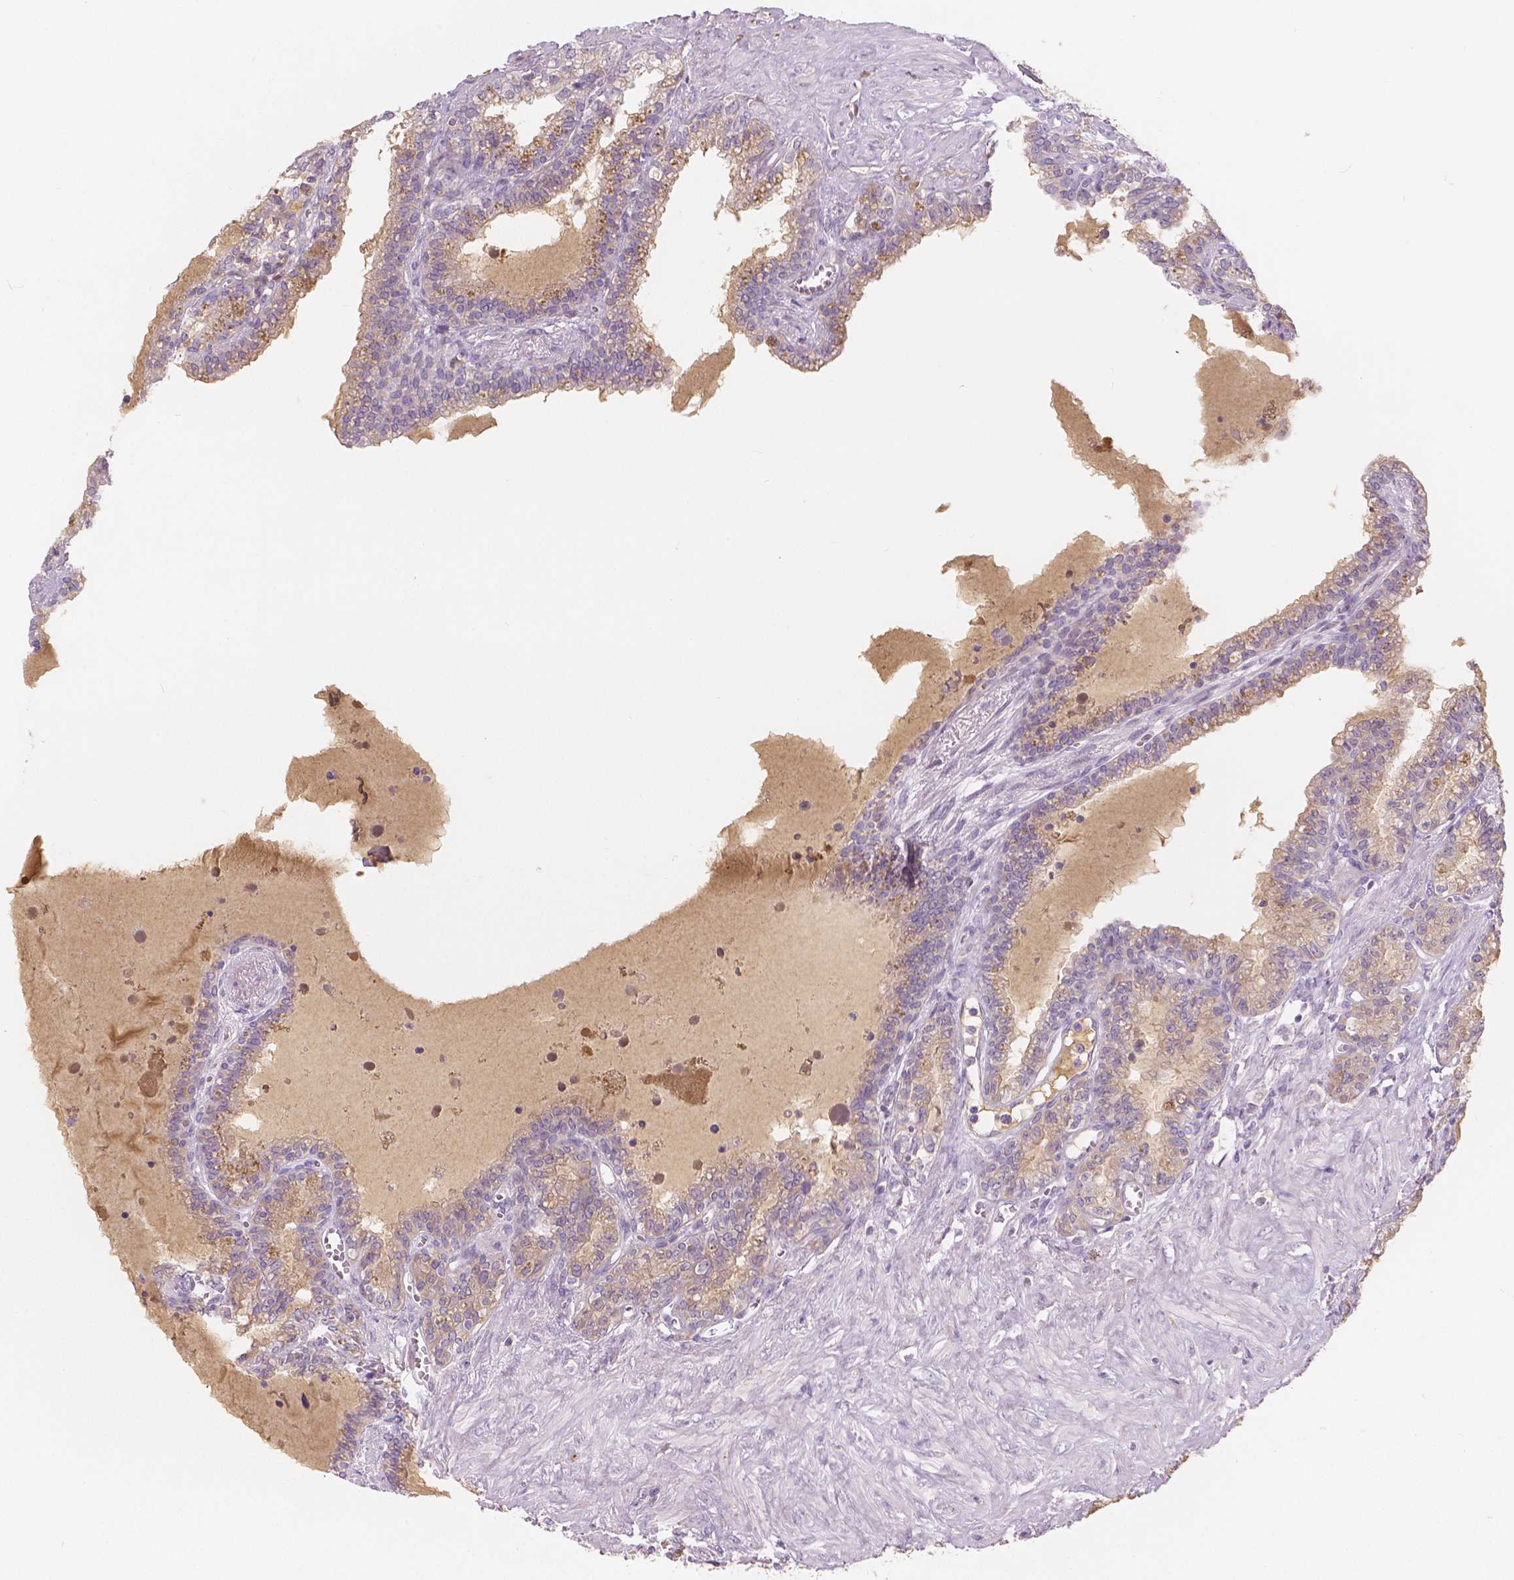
{"staining": {"intensity": "negative", "quantity": "none", "location": "none"}, "tissue": "seminal vesicle", "cell_type": "Glandular cells", "image_type": "normal", "snomed": [{"axis": "morphology", "description": "Normal tissue, NOS"}, {"axis": "morphology", "description": "Urothelial carcinoma, NOS"}, {"axis": "topography", "description": "Urinary bladder"}, {"axis": "topography", "description": "Seminal veicle"}], "caption": "Immunohistochemistry (IHC) histopathology image of normal seminal vesicle: human seminal vesicle stained with DAB (3,3'-diaminobenzidine) displays no significant protein staining in glandular cells.", "gene": "APOA4", "patient": {"sex": "male", "age": 76}}